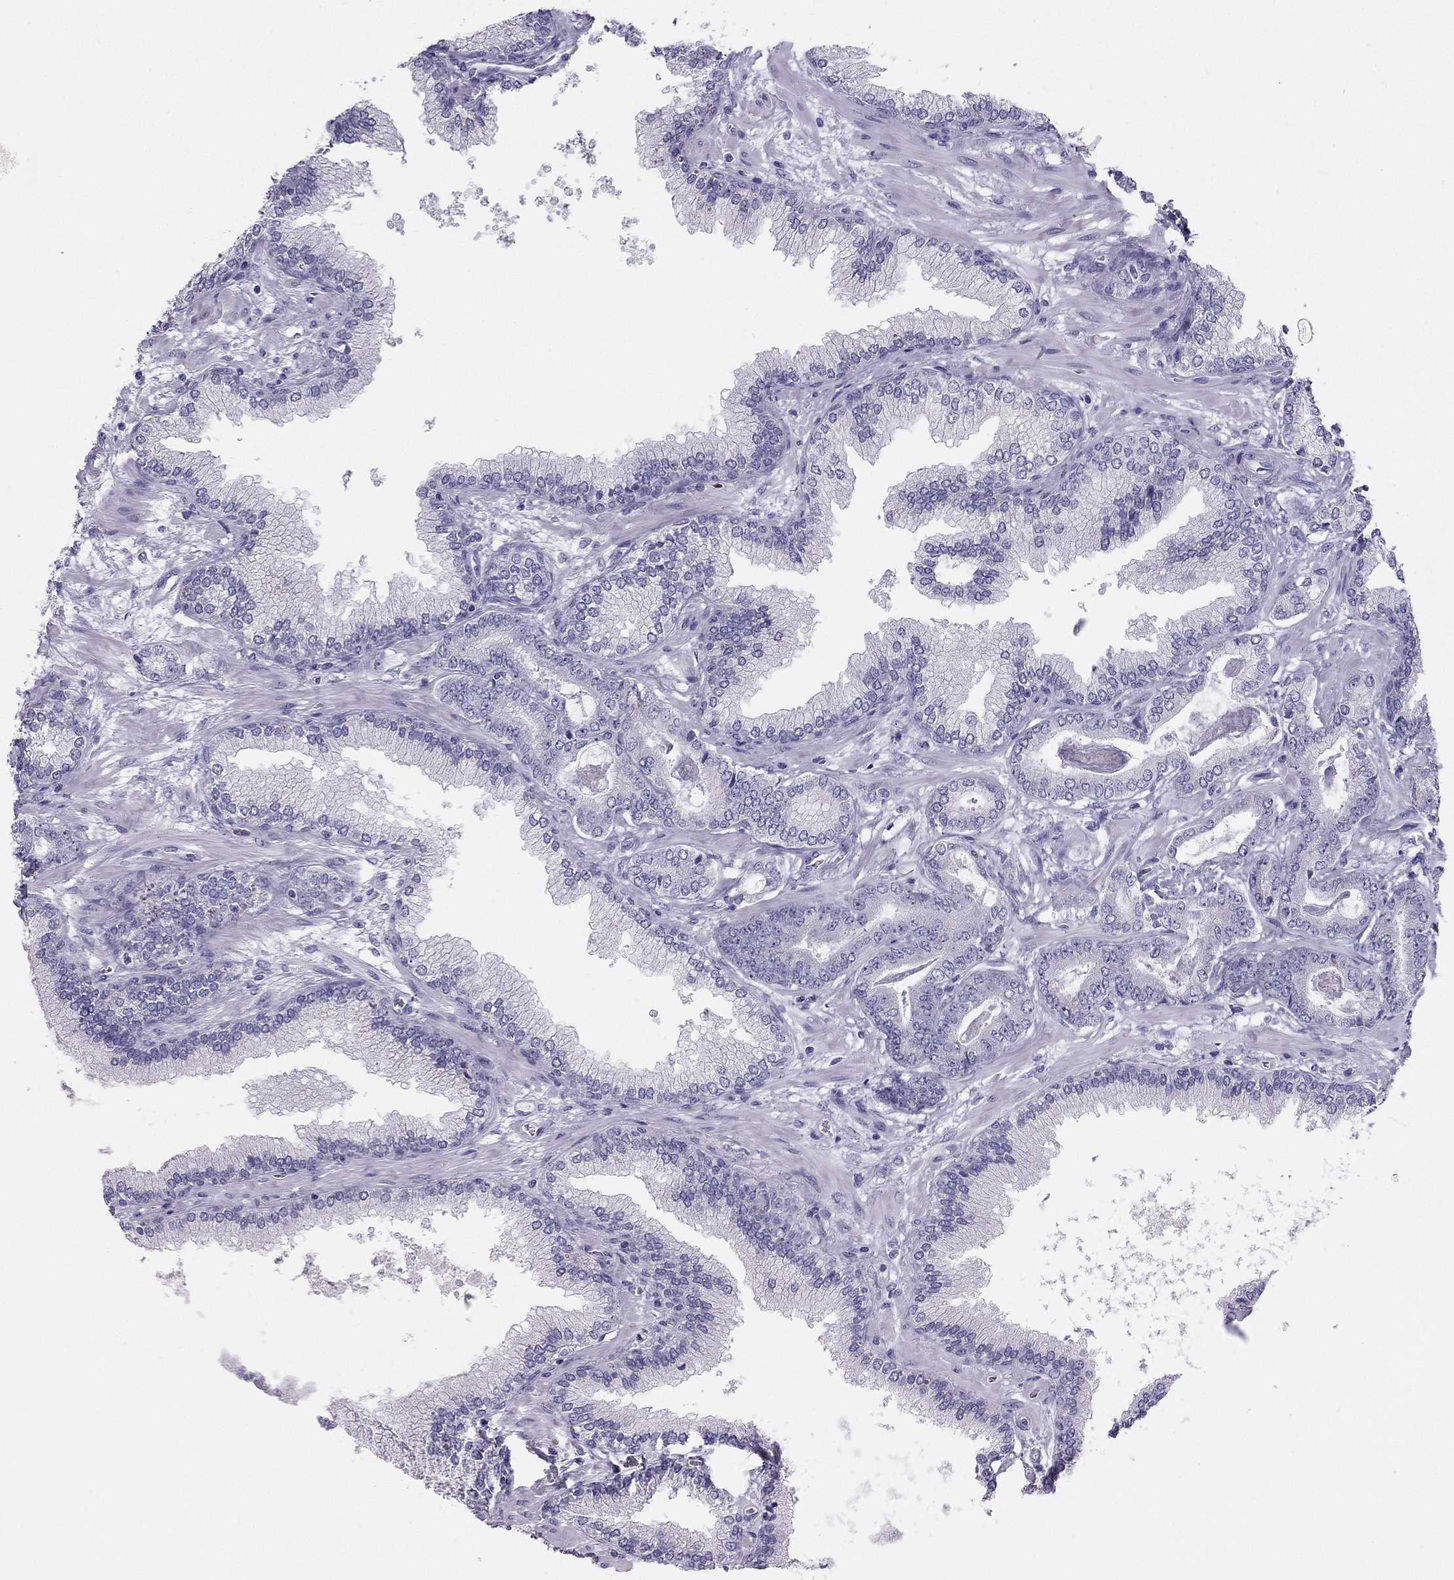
{"staining": {"intensity": "strong", "quantity": "<25%", "location": "cytoplasmic/membranous"}, "tissue": "prostate cancer", "cell_type": "Tumor cells", "image_type": "cancer", "snomed": [{"axis": "morphology", "description": "Adenocarcinoma, Low grade"}, {"axis": "topography", "description": "Prostate"}], "caption": "High-magnification brightfield microscopy of prostate adenocarcinoma (low-grade) stained with DAB (brown) and counterstained with hematoxylin (blue). tumor cells exhibit strong cytoplasmic/membranous staining is seen in approximately<25% of cells.", "gene": "TRPM3", "patient": {"sex": "male", "age": 69}}